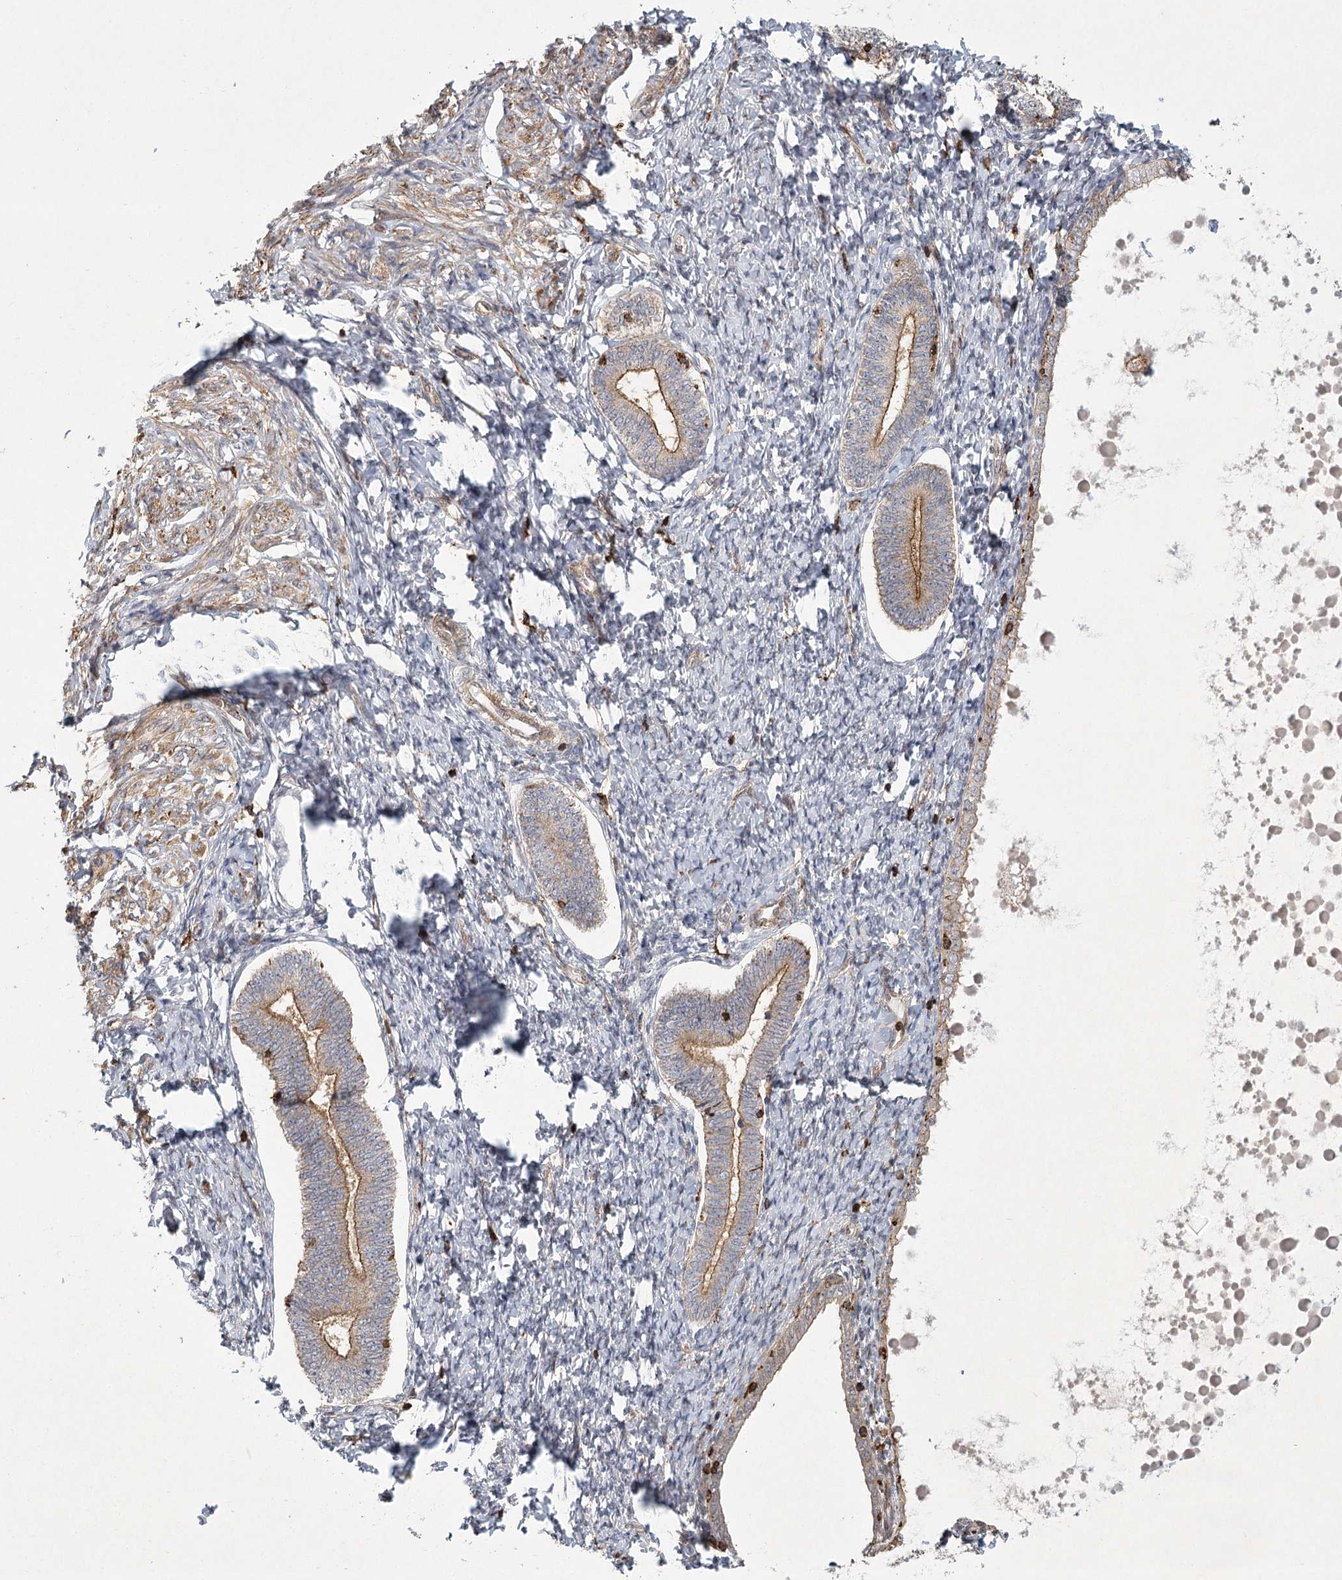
{"staining": {"intensity": "negative", "quantity": "none", "location": "none"}, "tissue": "endometrium", "cell_type": "Cells in endometrial stroma", "image_type": "normal", "snomed": [{"axis": "morphology", "description": "Normal tissue, NOS"}, {"axis": "topography", "description": "Endometrium"}], "caption": "Unremarkable endometrium was stained to show a protein in brown. There is no significant staining in cells in endometrial stroma. (Stains: DAB (3,3'-diaminobenzidine) immunohistochemistry (IHC) with hematoxylin counter stain, Microscopy: brightfield microscopy at high magnification).", "gene": "MEPE", "patient": {"sex": "female", "age": 72}}